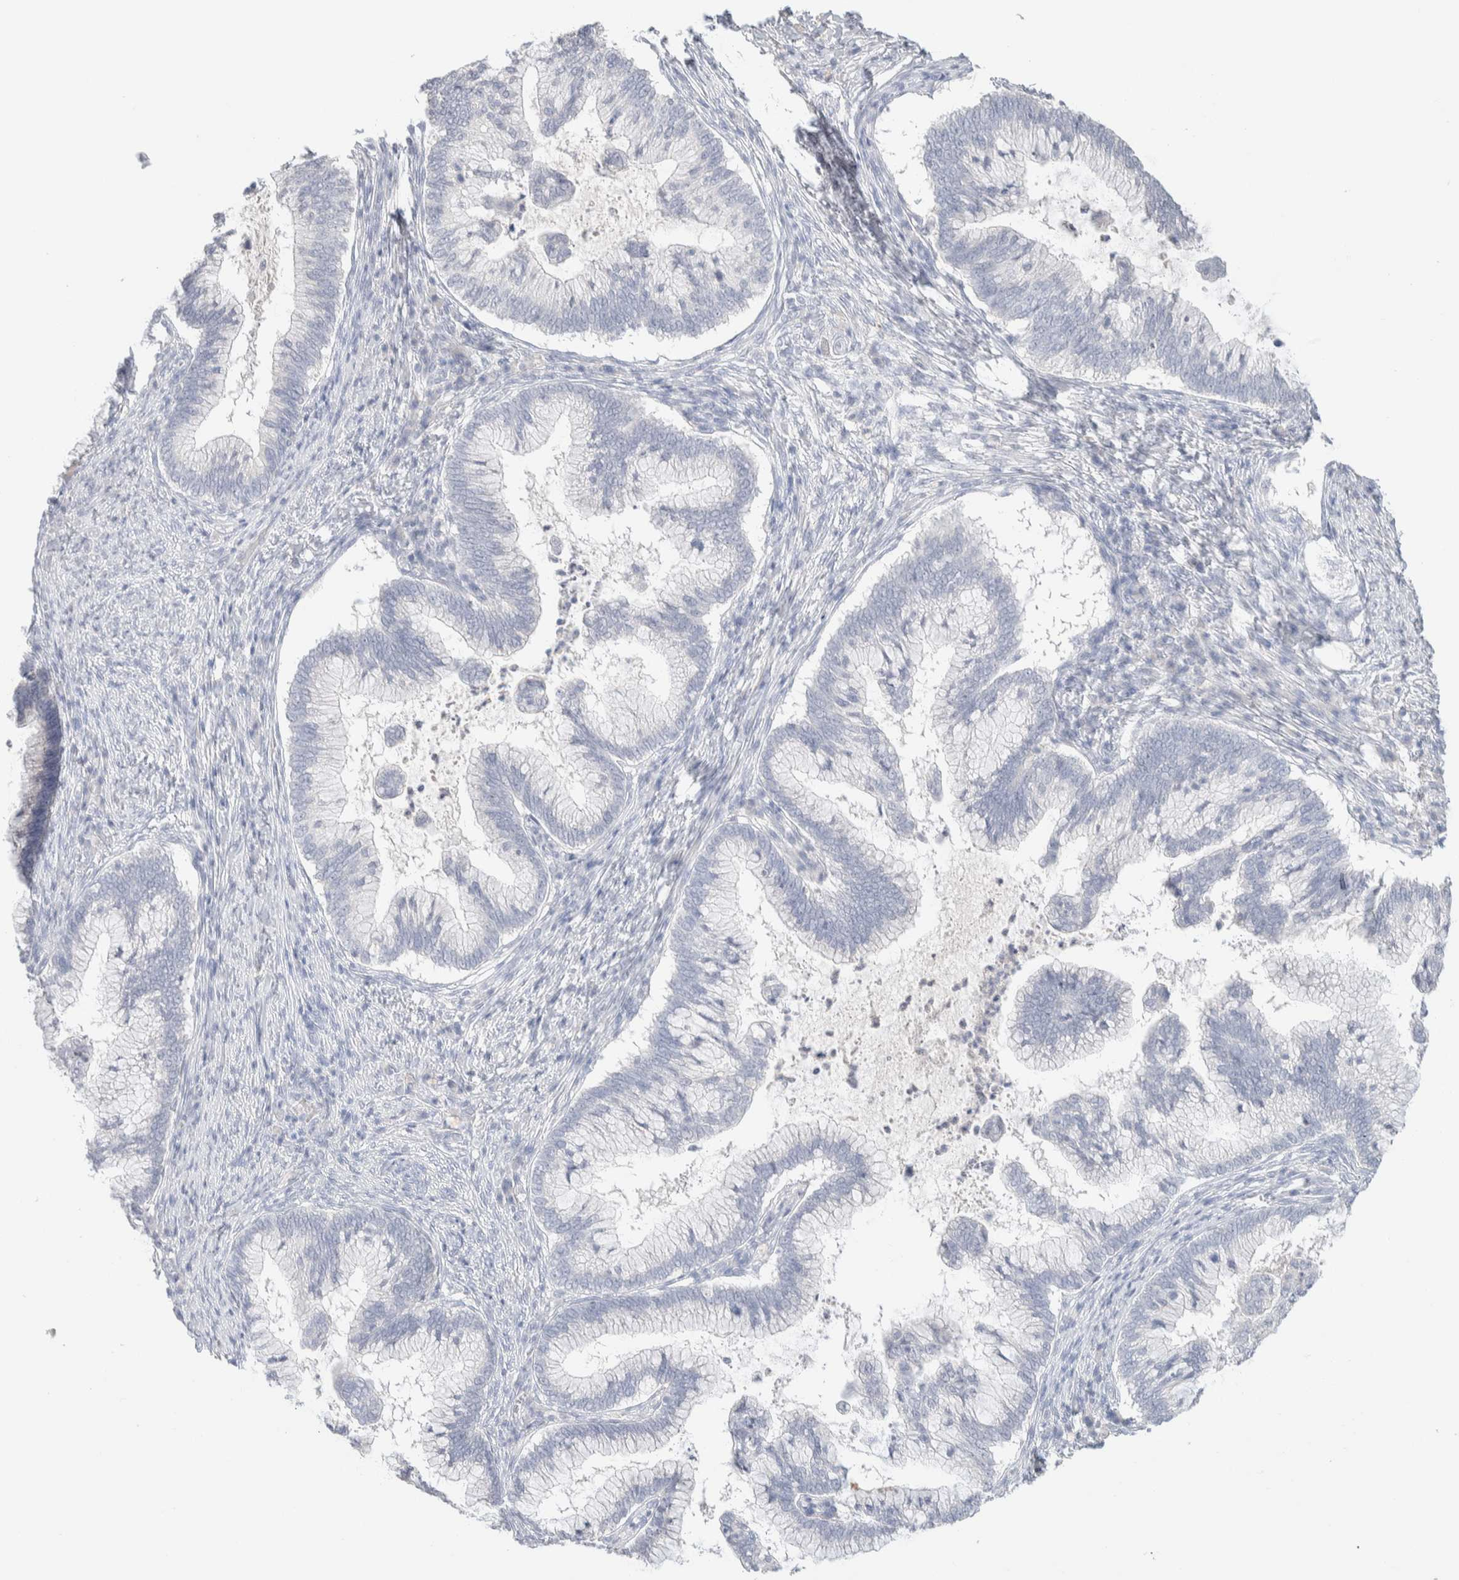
{"staining": {"intensity": "negative", "quantity": "none", "location": "none"}, "tissue": "cervical cancer", "cell_type": "Tumor cells", "image_type": "cancer", "snomed": [{"axis": "morphology", "description": "Adenocarcinoma, NOS"}, {"axis": "topography", "description": "Cervix"}], "caption": "The photomicrograph reveals no staining of tumor cells in cervical adenocarcinoma.", "gene": "RIDA", "patient": {"sex": "female", "age": 36}}